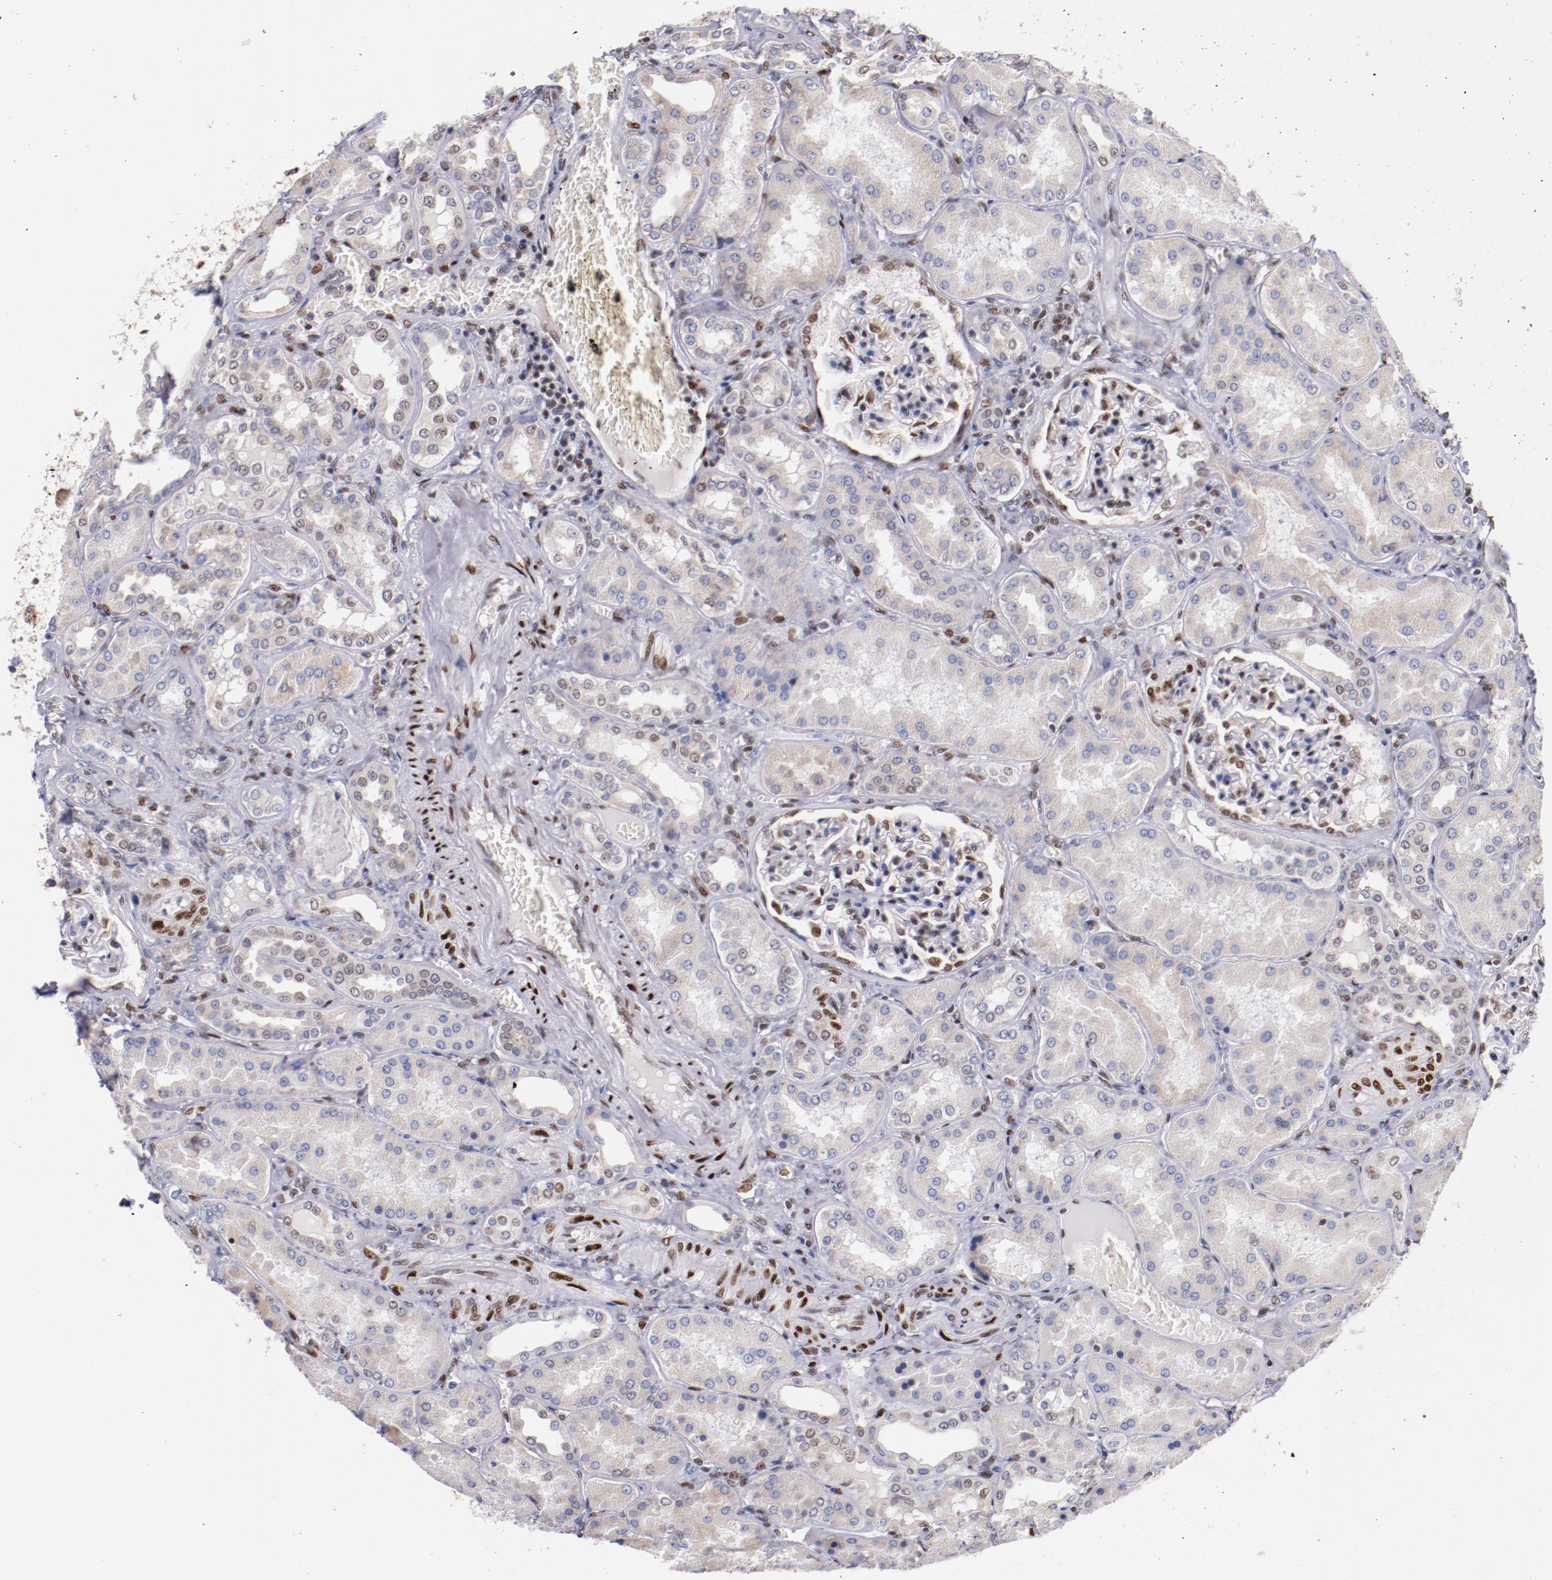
{"staining": {"intensity": "moderate", "quantity": "25%-75%", "location": "nuclear"}, "tissue": "kidney", "cell_type": "Cells in glomeruli", "image_type": "normal", "snomed": [{"axis": "morphology", "description": "Normal tissue, NOS"}, {"axis": "topography", "description": "Kidney"}], "caption": "IHC staining of normal kidney, which exhibits medium levels of moderate nuclear expression in approximately 25%-75% of cells in glomeruli indicating moderate nuclear protein positivity. The staining was performed using DAB (3,3'-diaminobenzidine) (brown) for protein detection and nuclei were counterstained in hematoxylin (blue).", "gene": "SRF", "patient": {"sex": "female", "age": 56}}